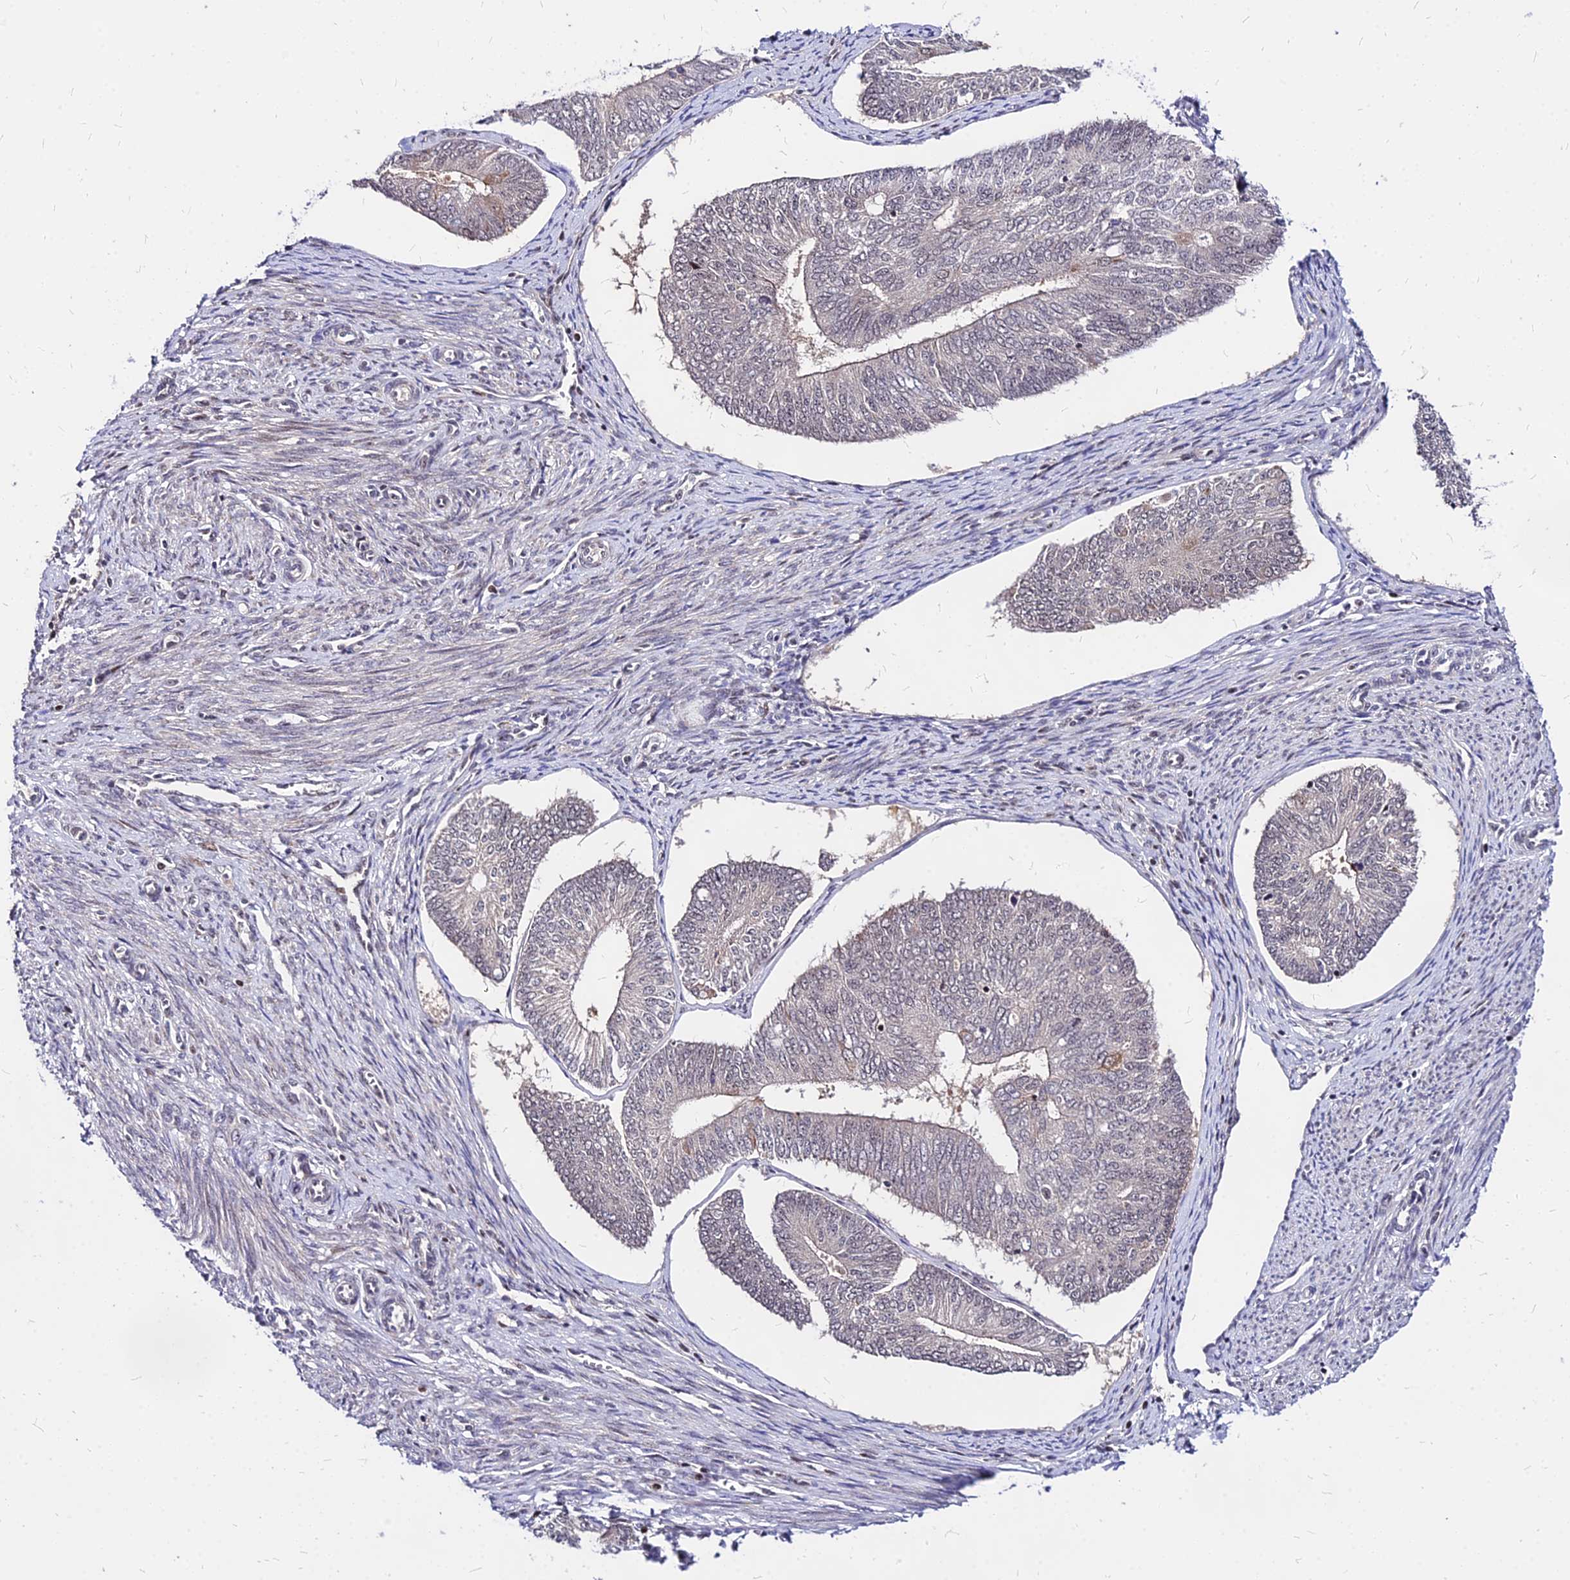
{"staining": {"intensity": "negative", "quantity": "none", "location": "none"}, "tissue": "endometrial cancer", "cell_type": "Tumor cells", "image_type": "cancer", "snomed": [{"axis": "morphology", "description": "Adenocarcinoma, NOS"}, {"axis": "topography", "description": "Endometrium"}], "caption": "Endometrial cancer was stained to show a protein in brown. There is no significant positivity in tumor cells.", "gene": "DDX55", "patient": {"sex": "female", "age": 68}}